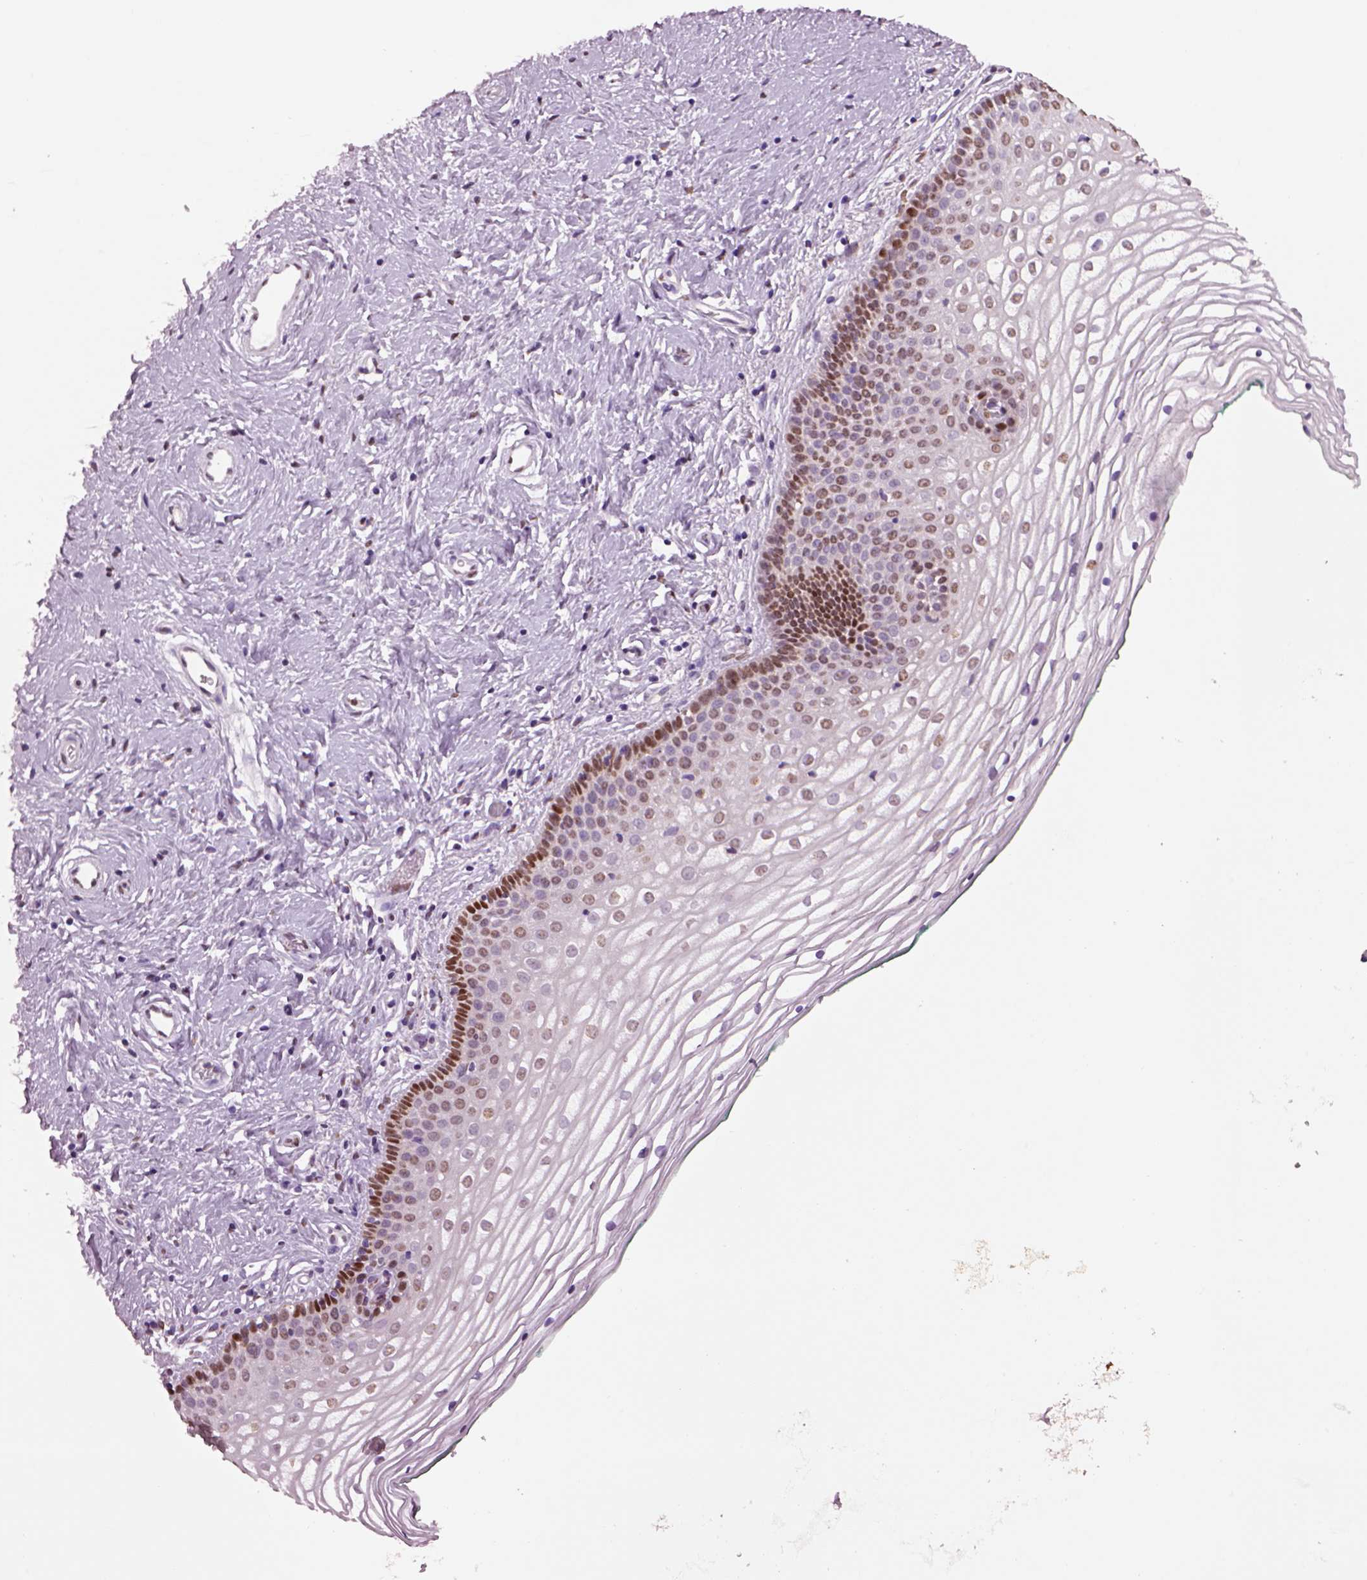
{"staining": {"intensity": "moderate", "quantity": "25%-75%", "location": "nuclear"}, "tissue": "vagina", "cell_type": "Squamous epithelial cells", "image_type": "normal", "snomed": [{"axis": "morphology", "description": "Normal tissue, NOS"}, {"axis": "topography", "description": "Vagina"}], "caption": "Immunohistochemistry (IHC) staining of benign vagina, which shows medium levels of moderate nuclear expression in approximately 25%-75% of squamous epithelial cells indicating moderate nuclear protein expression. The staining was performed using DAB (3,3'-diaminobenzidine) (brown) for protein detection and nuclei were counterstained in hematoxylin (blue).", "gene": "DDX3X", "patient": {"sex": "female", "age": 36}}